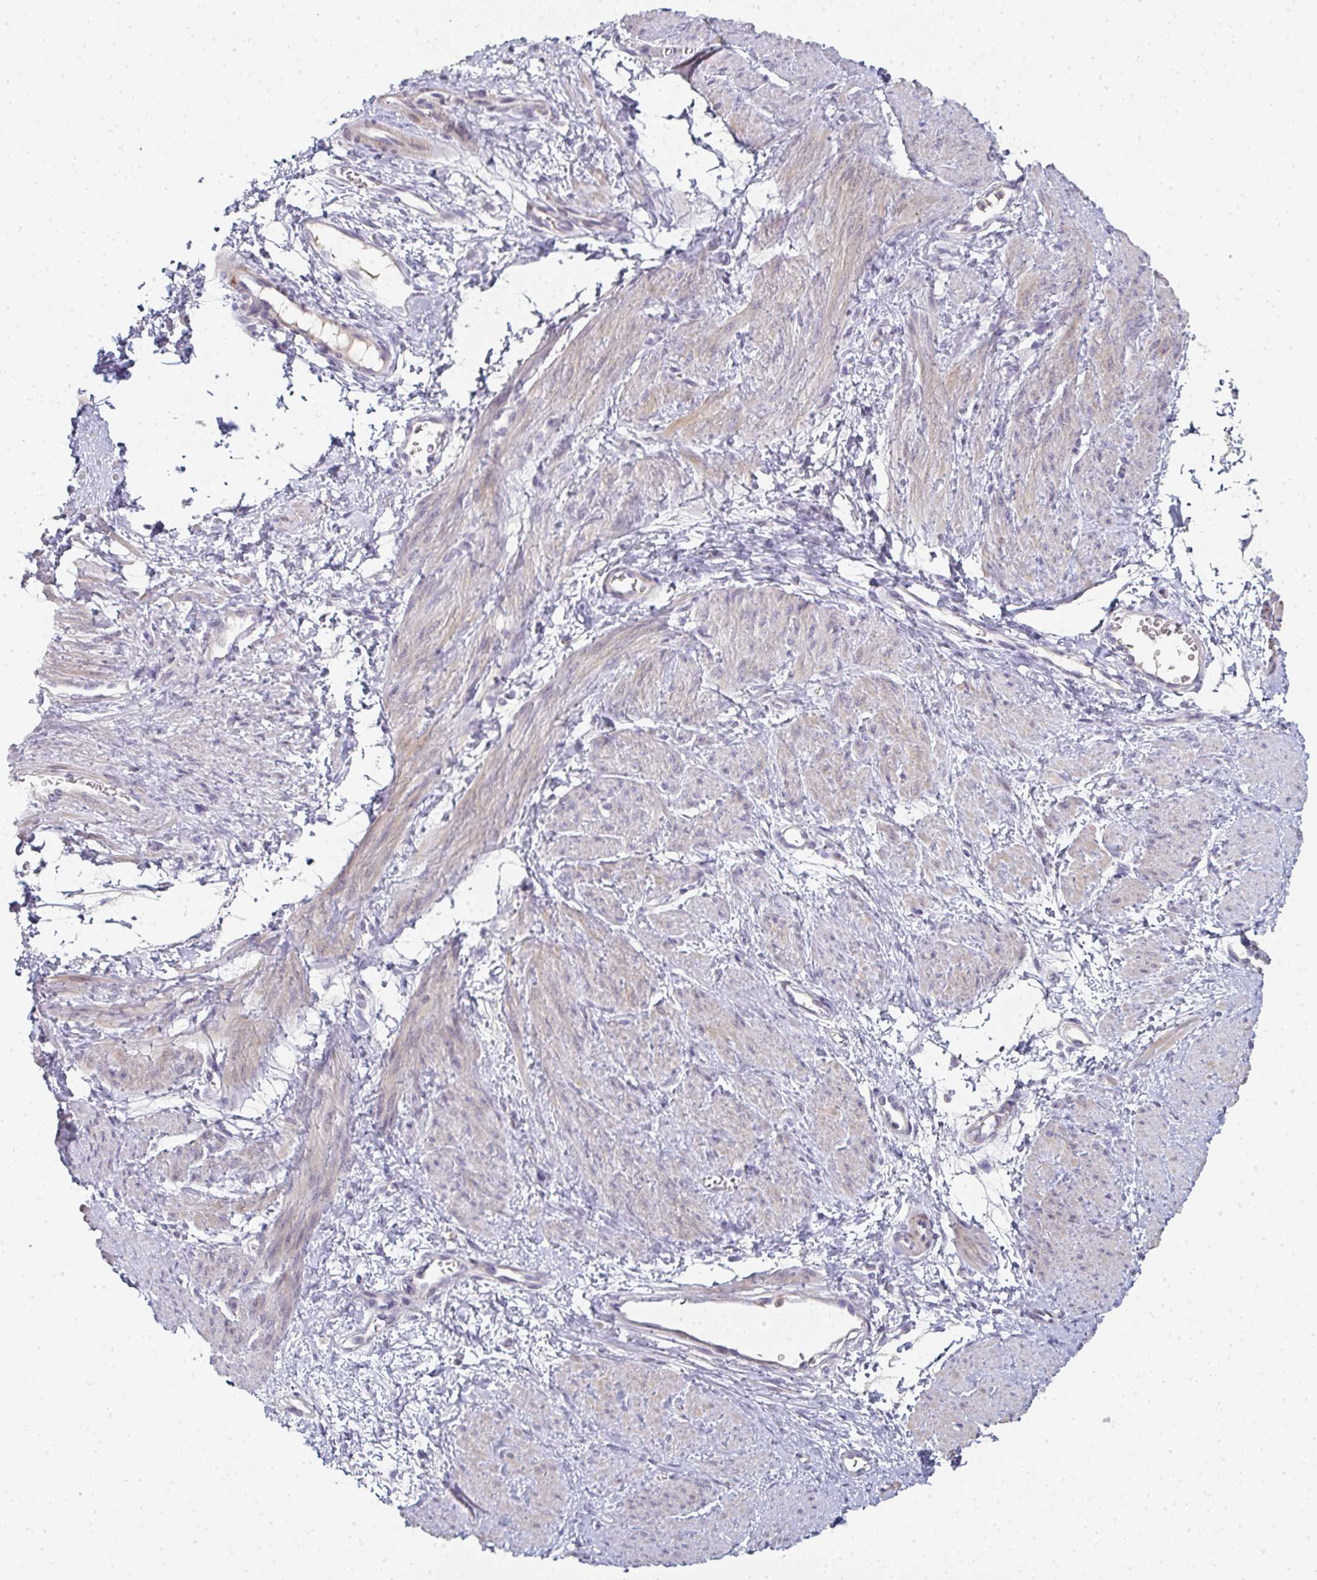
{"staining": {"intensity": "weak", "quantity": "25%-75%", "location": "cytoplasmic/membranous"}, "tissue": "smooth muscle", "cell_type": "Smooth muscle cells", "image_type": "normal", "snomed": [{"axis": "morphology", "description": "Normal tissue, NOS"}, {"axis": "topography", "description": "Smooth muscle"}, {"axis": "topography", "description": "Uterus"}], "caption": "Immunohistochemistry (IHC) of normal human smooth muscle exhibits low levels of weak cytoplasmic/membranous expression in approximately 25%-75% of smooth muscle cells. (Stains: DAB in brown, nuclei in blue, Microscopy: brightfield microscopy at high magnification).", "gene": "A1CF", "patient": {"sex": "female", "age": 39}}